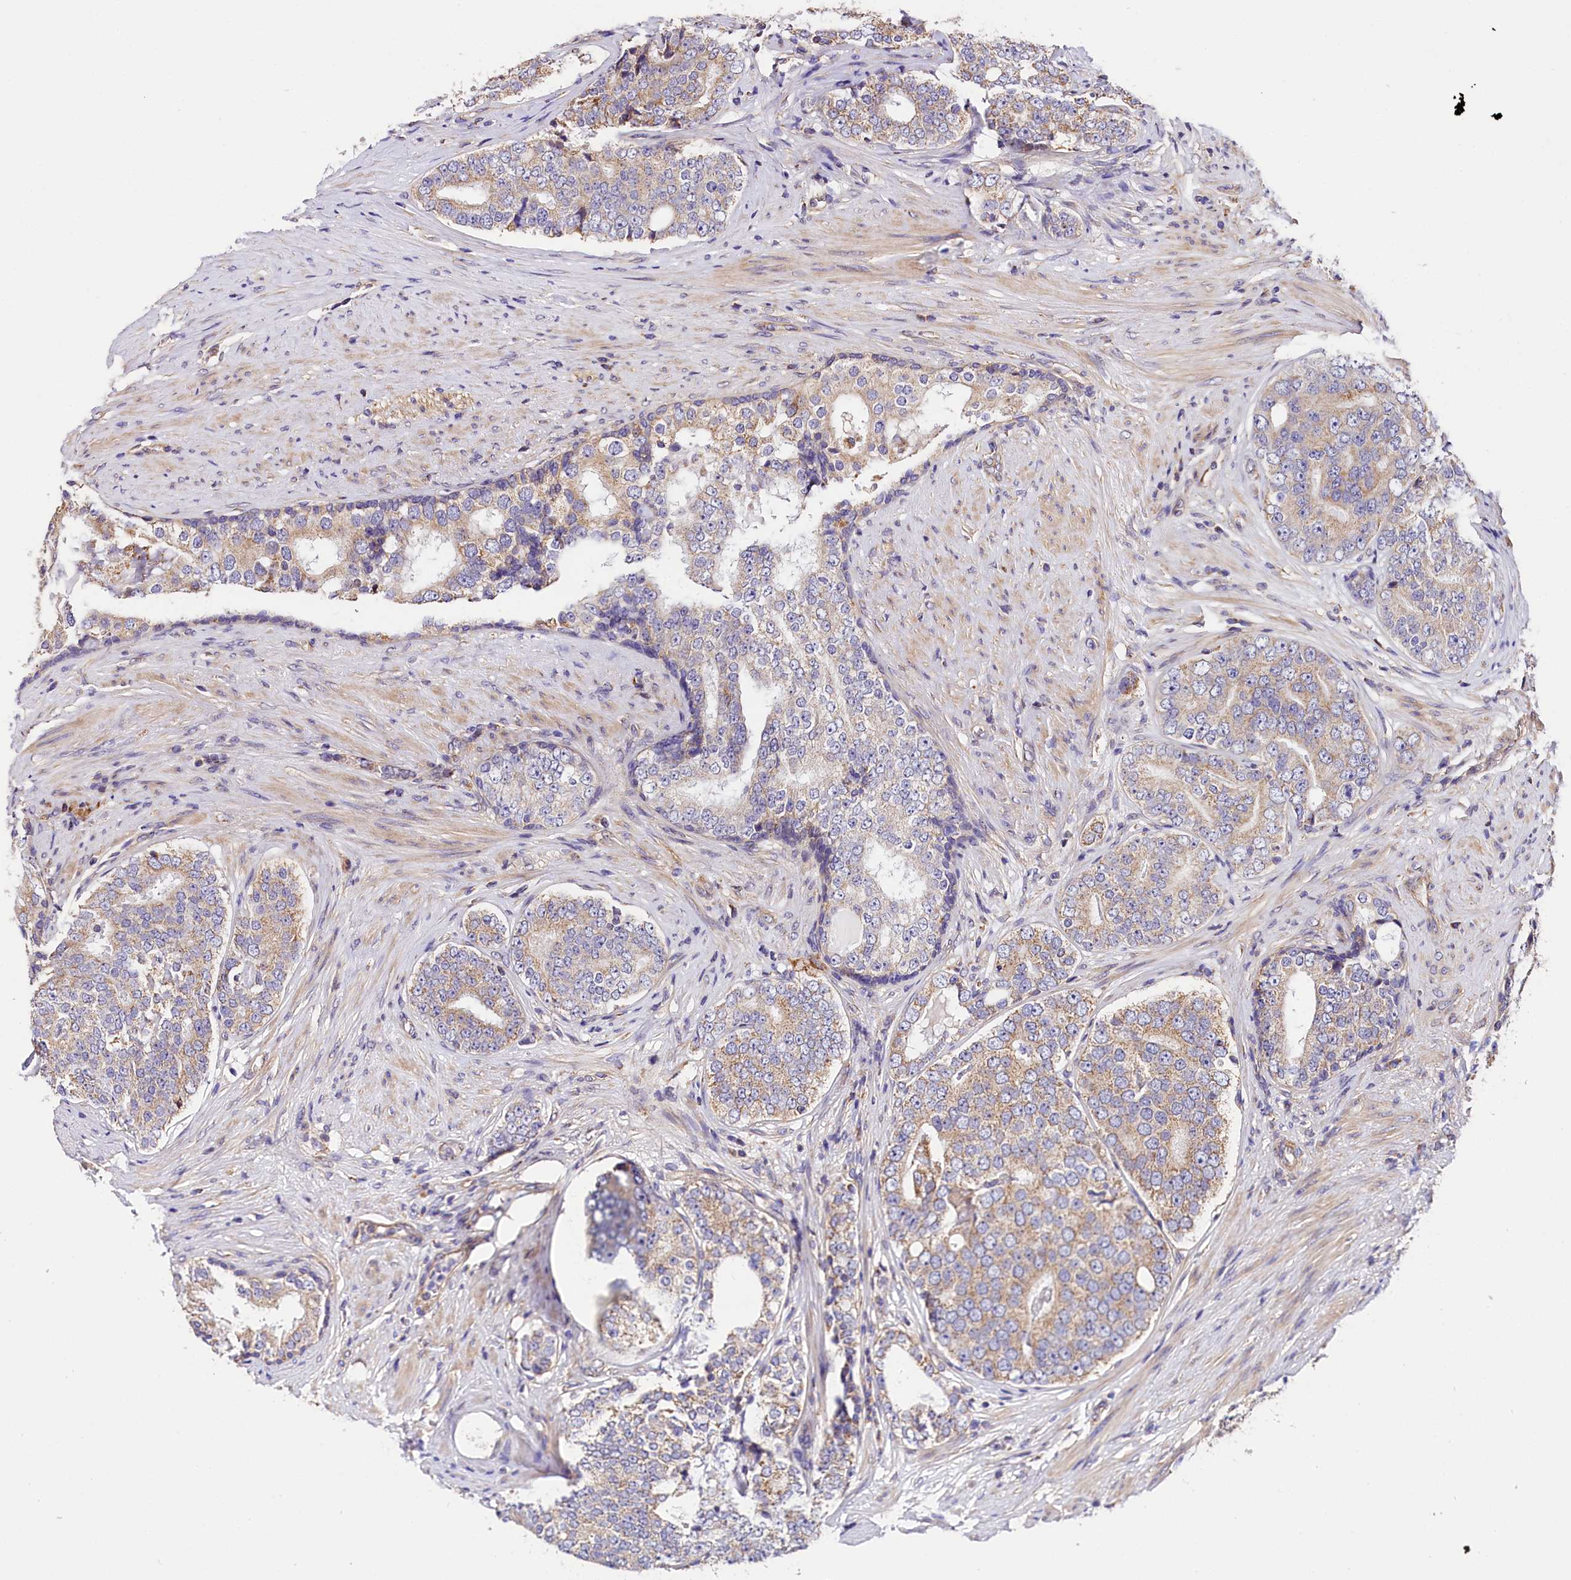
{"staining": {"intensity": "weak", "quantity": ">75%", "location": "cytoplasmic/membranous"}, "tissue": "prostate cancer", "cell_type": "Tumor cells", "image_type": "cancer", "snomed": [{"axis": "morphology", "description": "Adenocarcinoma, High grade"}, {"axis": "topography", "description": "Prostate"}], "caption": "This is a micrograph of IHC staining of prostate adenocarcinoma (high-grade), which shows weak expression in the cytoplasmic/membranous of tumor cells.", "gene": "ACAA2", "patient": {"sex": "male", "age": 56}}